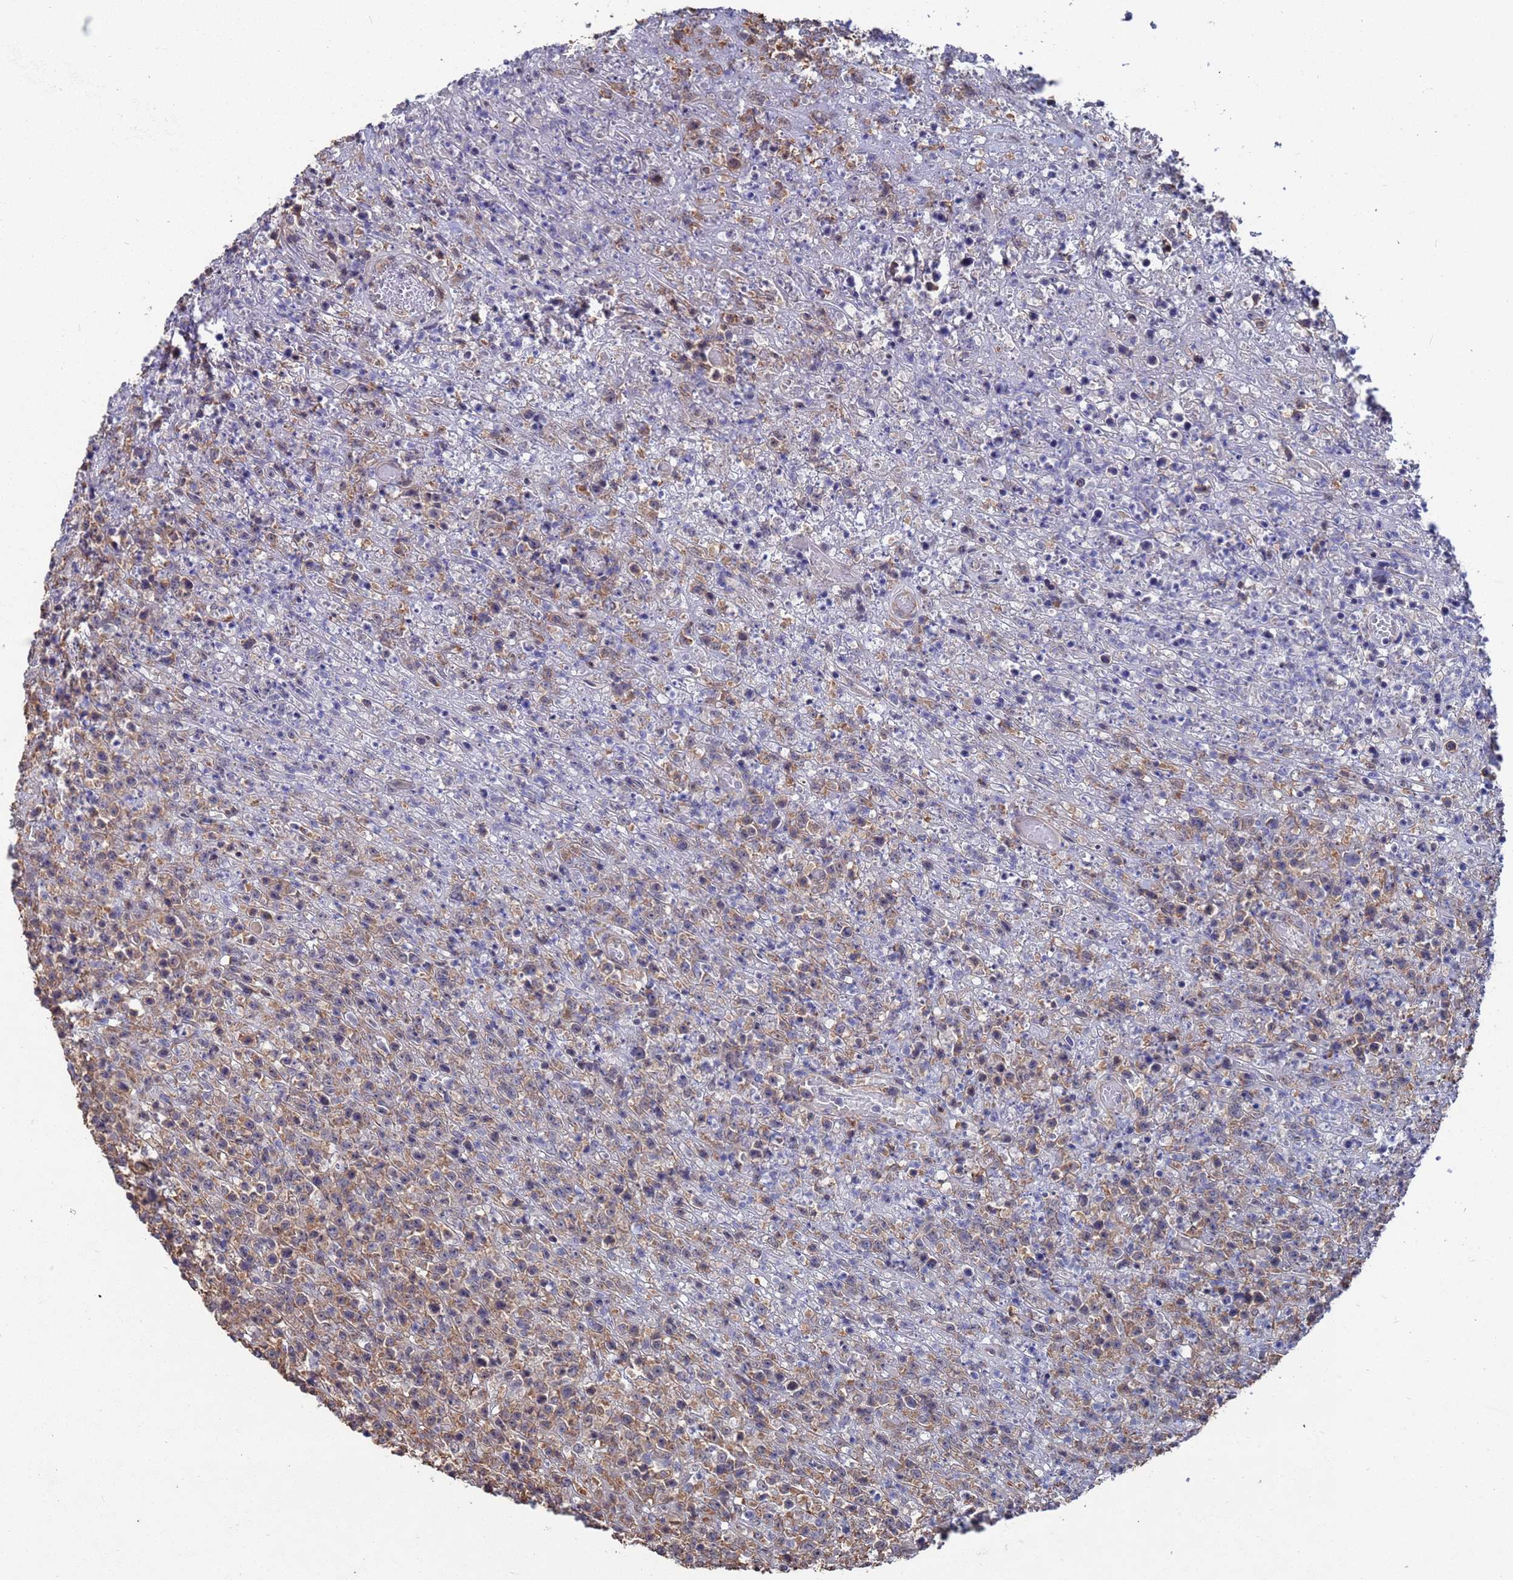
{"staining": {"intensity": "moderate", "quantity": "25%-75%", "location": "cytoplasmic/membranous"}, "tissue": "lymphoma", "cell_type": "Tumor cells", "image_type": "cancer", "snomed": [{"axis": "morphology", "description": "Malignant lymphoma, non-Hodgkin's type, High grade"}, {"axis": "topography", "description": "Colon"}], "caption": "About 25%-75% of tumor cells in lymphoma show moderate cytoplasmic/membranous protein expression as visualized by brown immunohistochemical staining.", "gene": "CFAP119", "patient": {"sex": "female", "age": 53}}